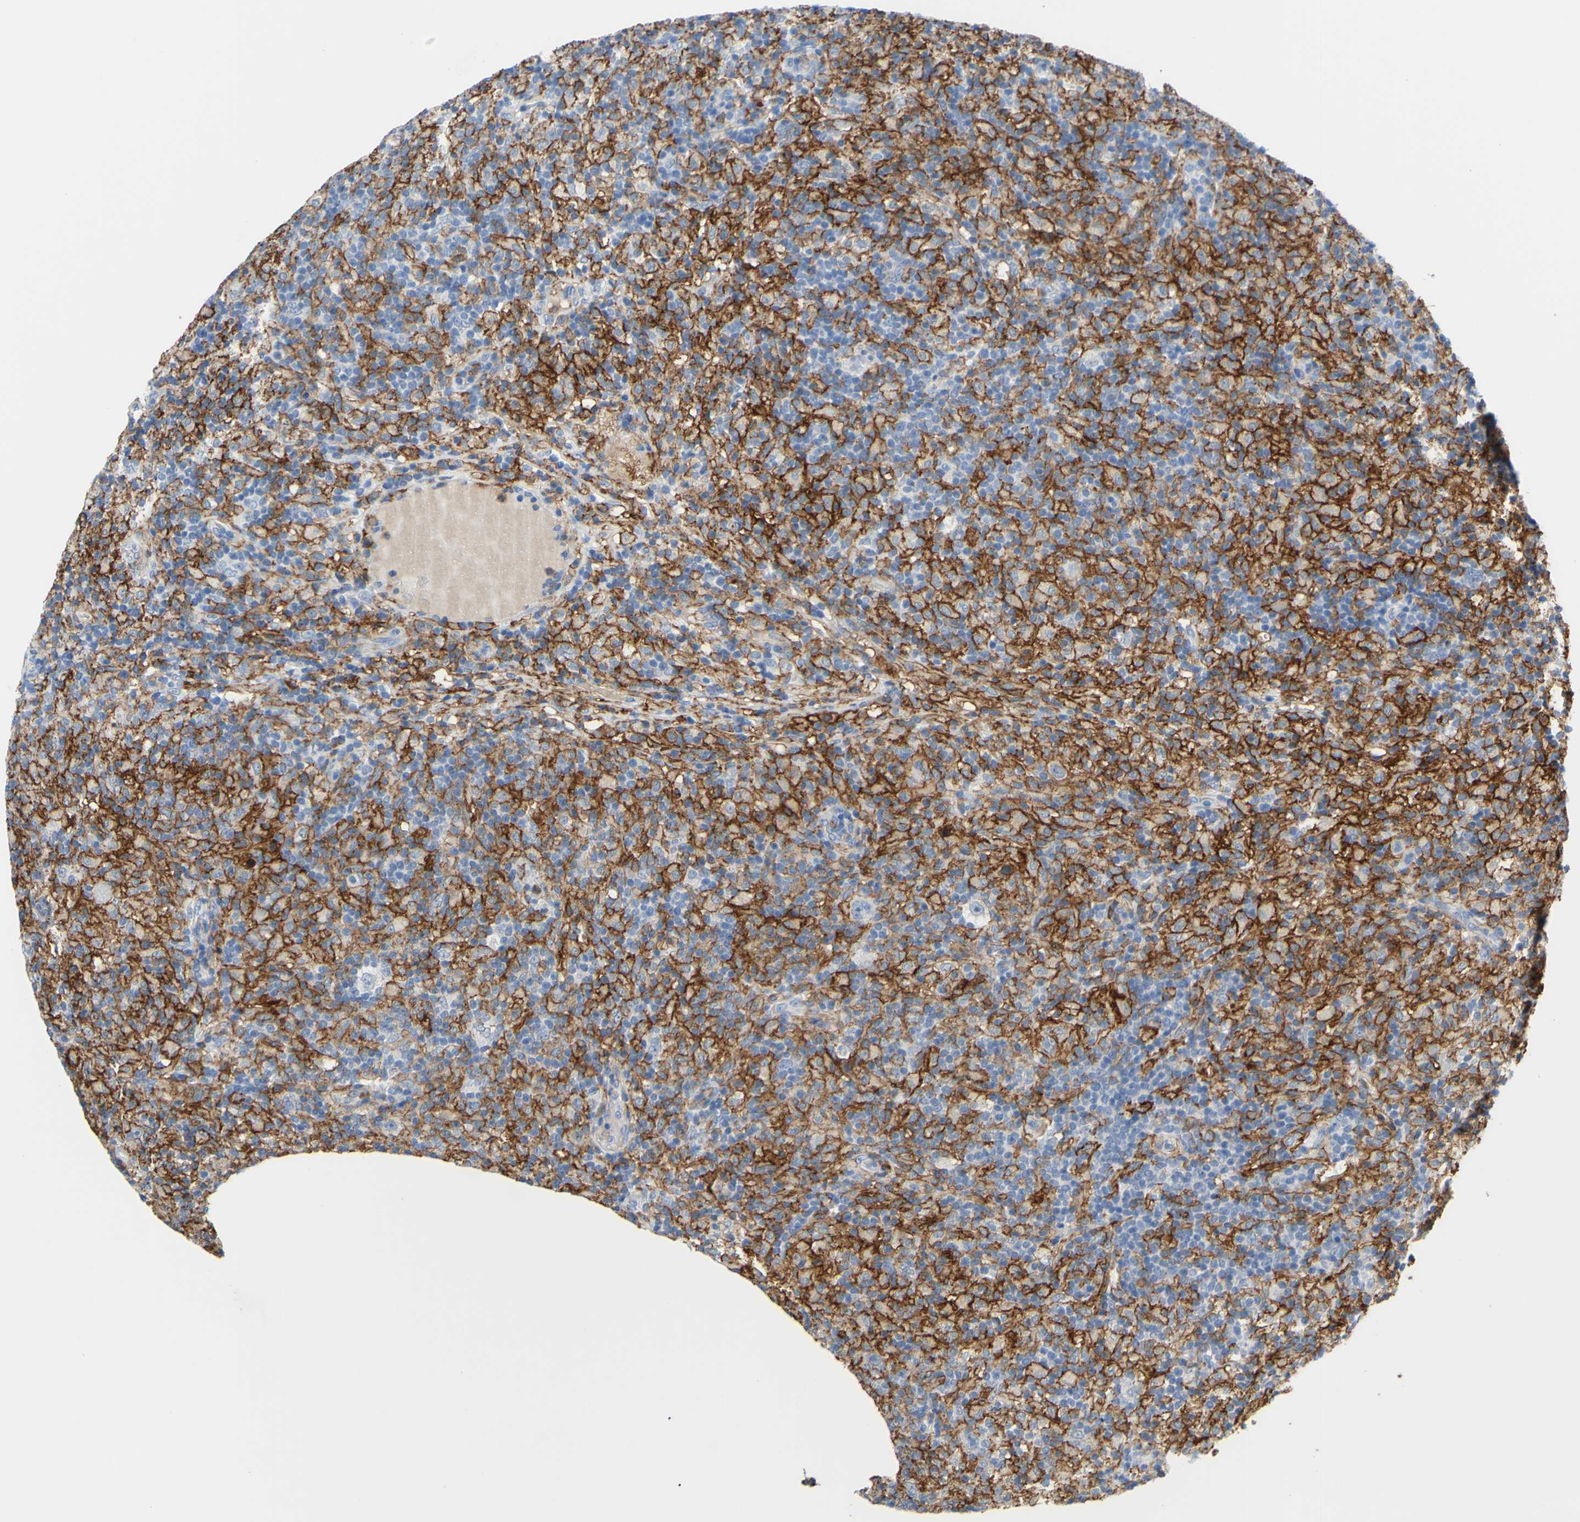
{"staining": {"intensity": "negative", "quantity": "none", "location": "none"}, "tissue": "lymphoma", "cell_type": "Tumor cells", "image_type": "cancer", "snomed": [{"axis": "morphology", "description": "Hodgkin's disease, NOS"}, {"axis": "topography", "description": "Lymph node"}], "caption": "Hodgkin's disease stained for a protein using immunohistochemistry (IHC) displays no staining tumor cells.", "gene": "FCGR2A", "patient": {"sex": "male", "age": 70}}